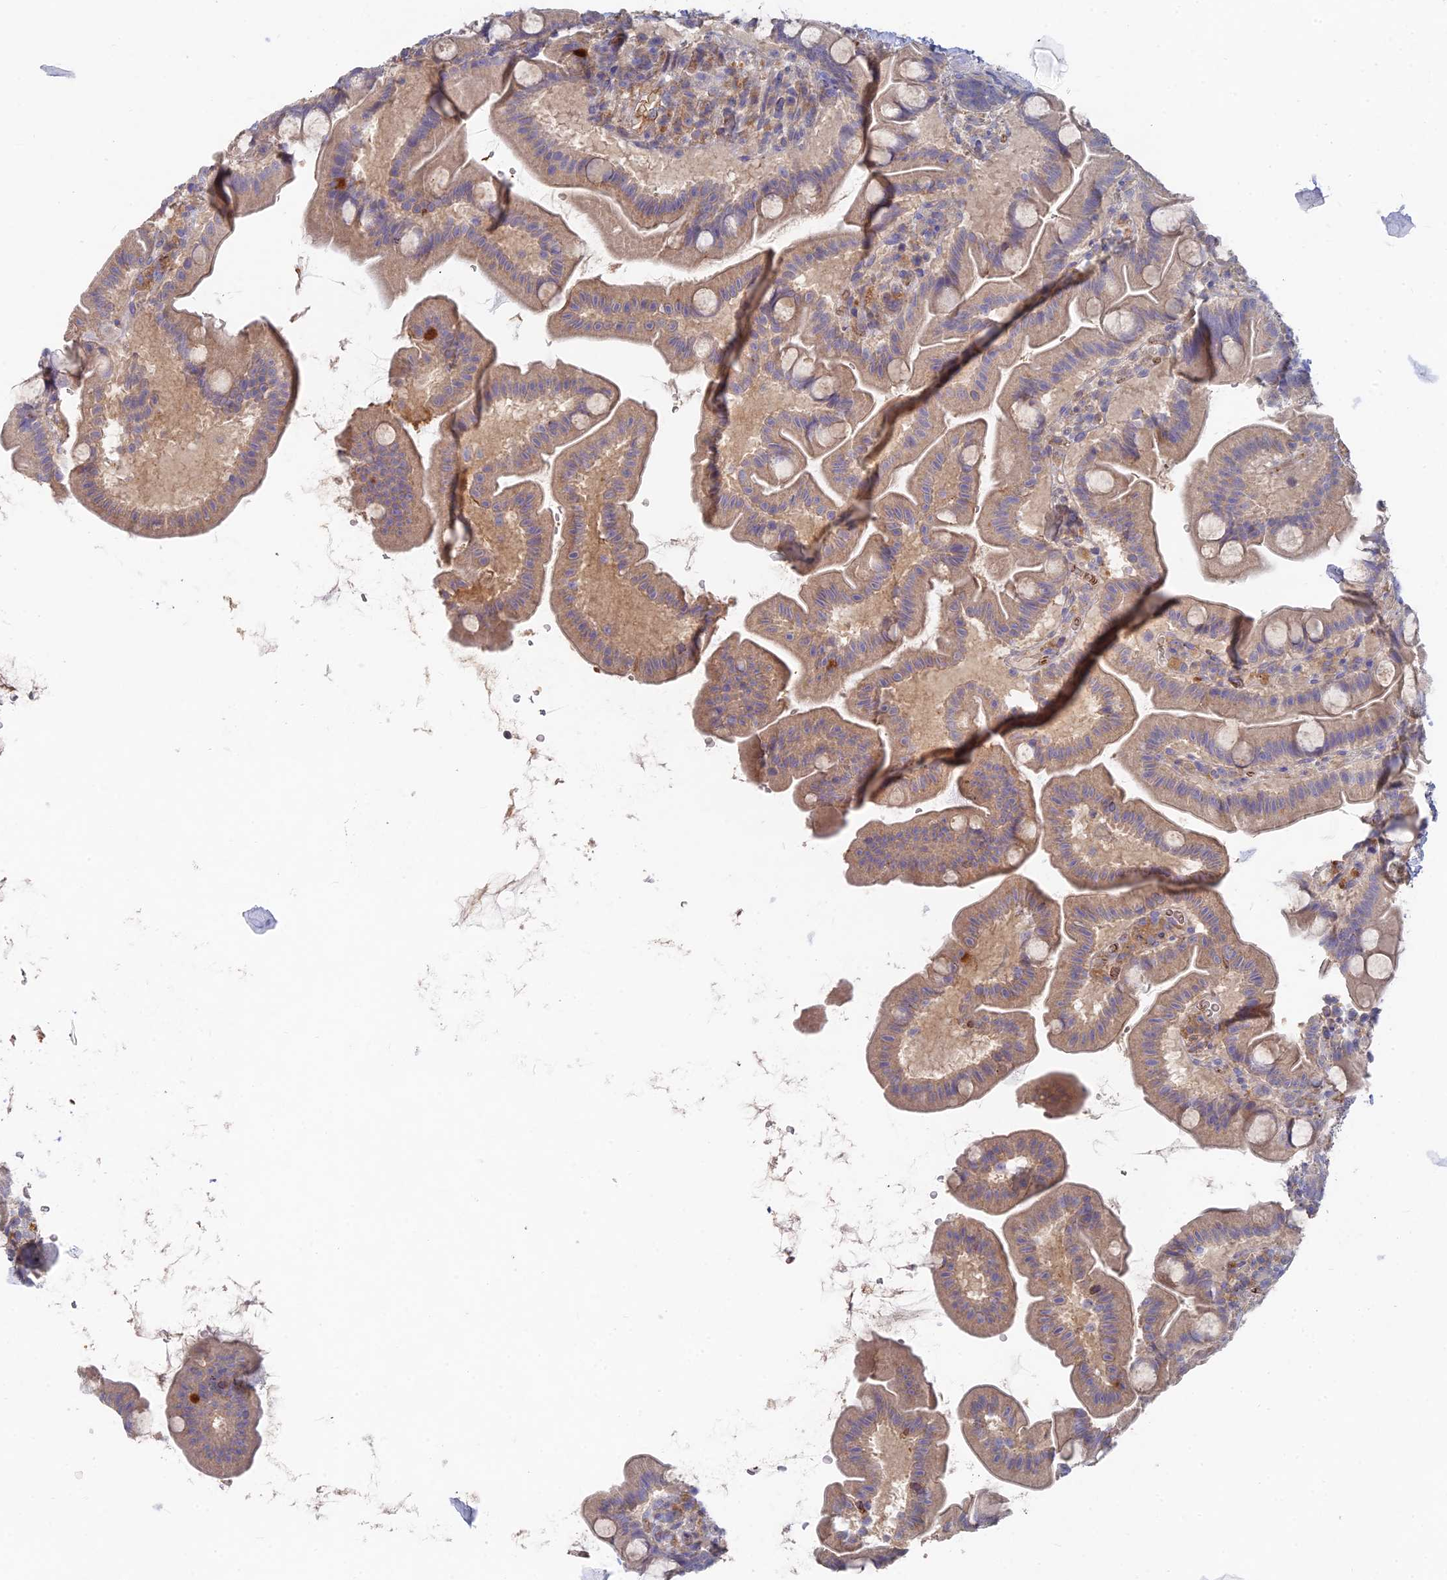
{"staining": {"intensity": "weak", "quantity": ">75%", "location": "cytoplasmic/membranous"}, "tissue": "small intestine", "cell_type": "Glandular cells", "image_type": "normal", "snomed": [{"axis": "morphology", "description": "Normal tissue, NOS"}, {"axis": "topography", "description": "Small intestine"}], "caption": "Protein expression by IHC displays weak cytoplasmic/membranous positivity in approximately >75% of glandular cells in normal small intestine. (Stains: DAB in brown, nuclei in blue, Microscopy: brightfield microscopy at high magnification).", "gene": "ARRDC1", "patient": {"sex": "female", "age": 68}}